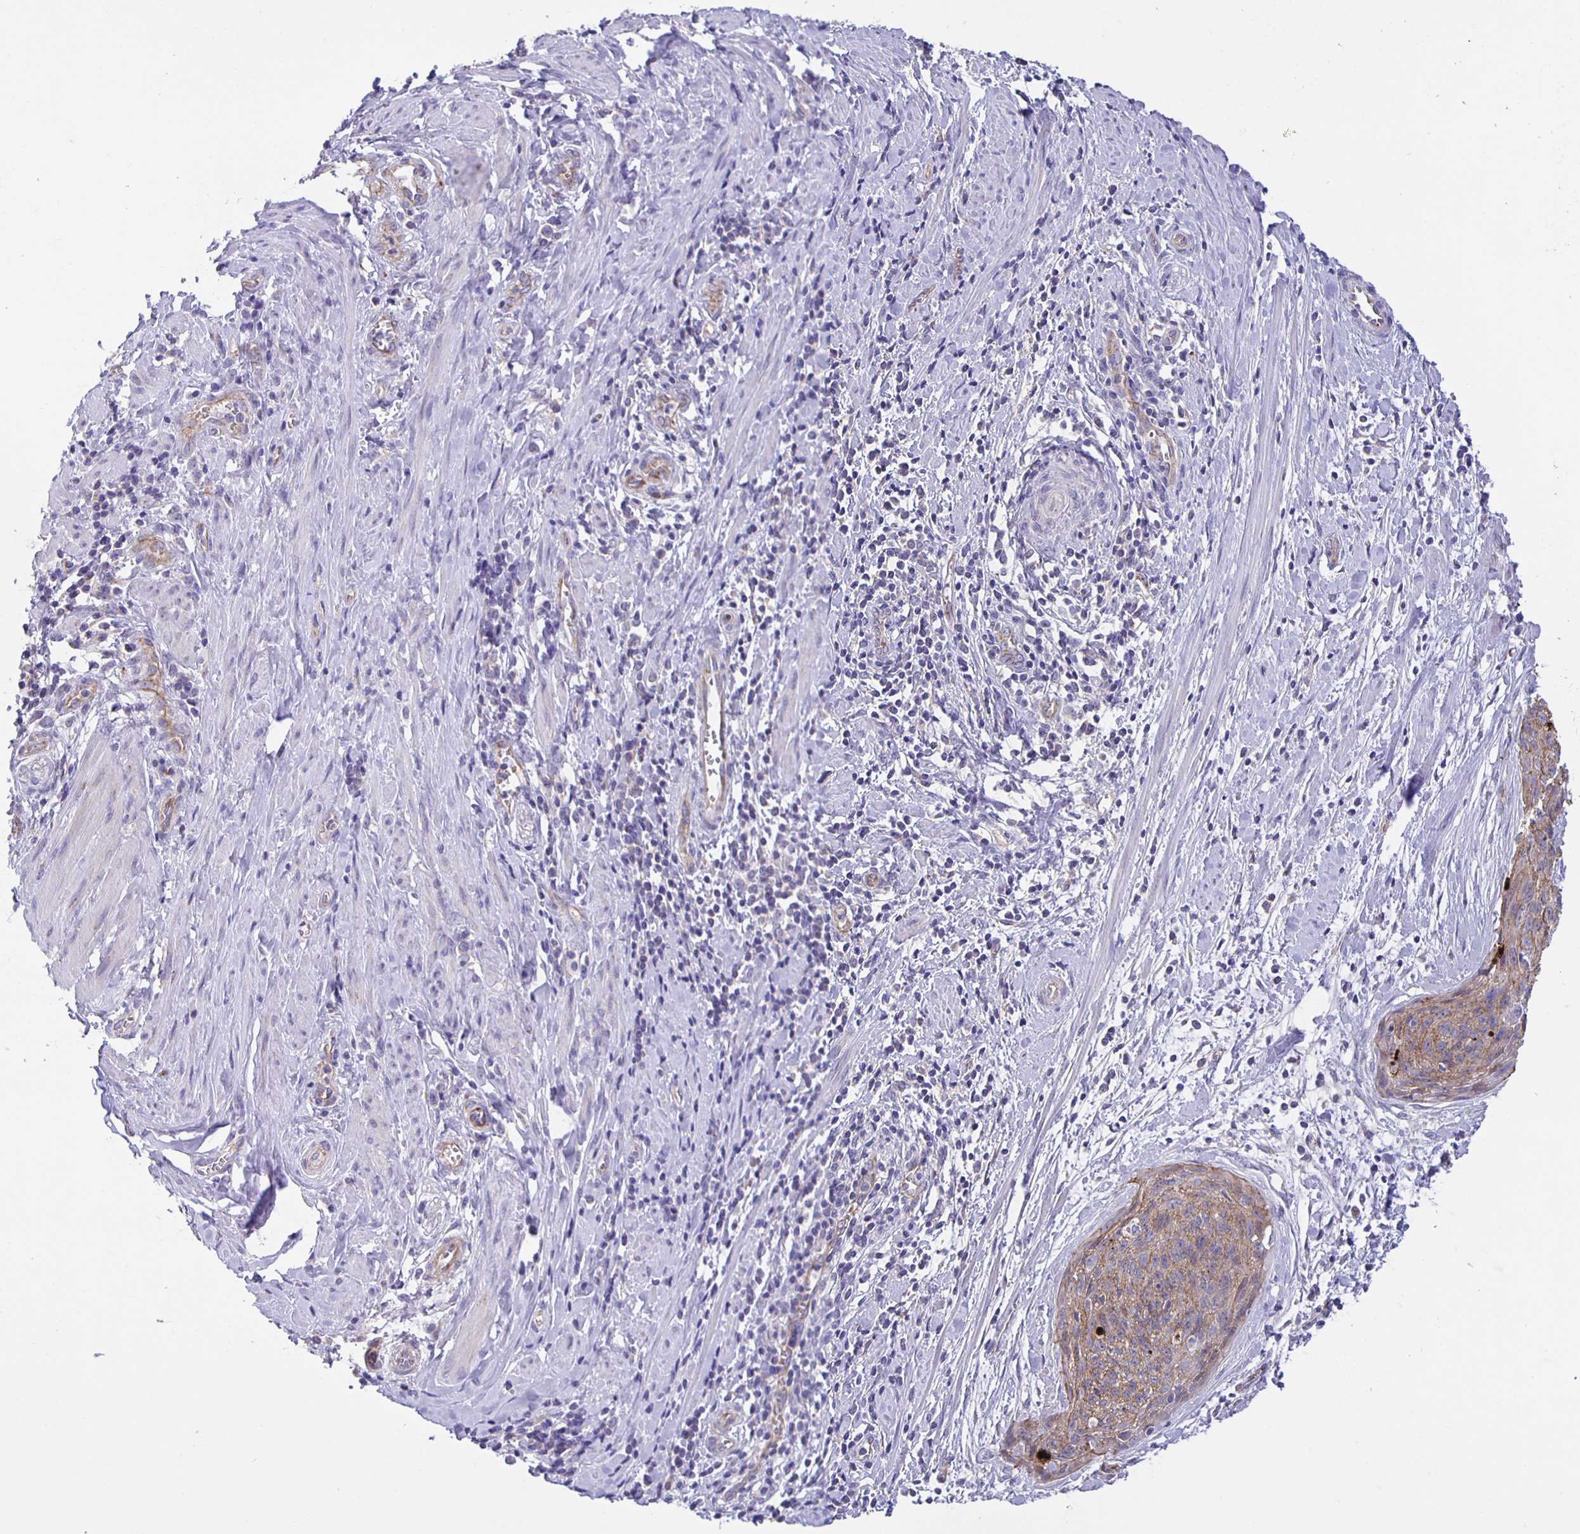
{"staining": {"intensity": "weak", "quantity": ">75%", "location": "cytoplasmic/membranous"}, "tissue": "cervical cancer", "cell_type": "Tumor cells", "image_type": "cancer", "snomed": [{"axis": "morphology", "description": "Squamous cell carcinoma, NOS"}, {"axis": "topography", "description": "Cervix"}], "caption": "Cervical cancer (squamous cell carcinoma) stained with immunohistochemistry reveals weak cytoplasmic/membranous positivity in approximately >75% of tumor cells.", "gene": "JMJD4", "patient": {"sex": "female", "age": 55}}